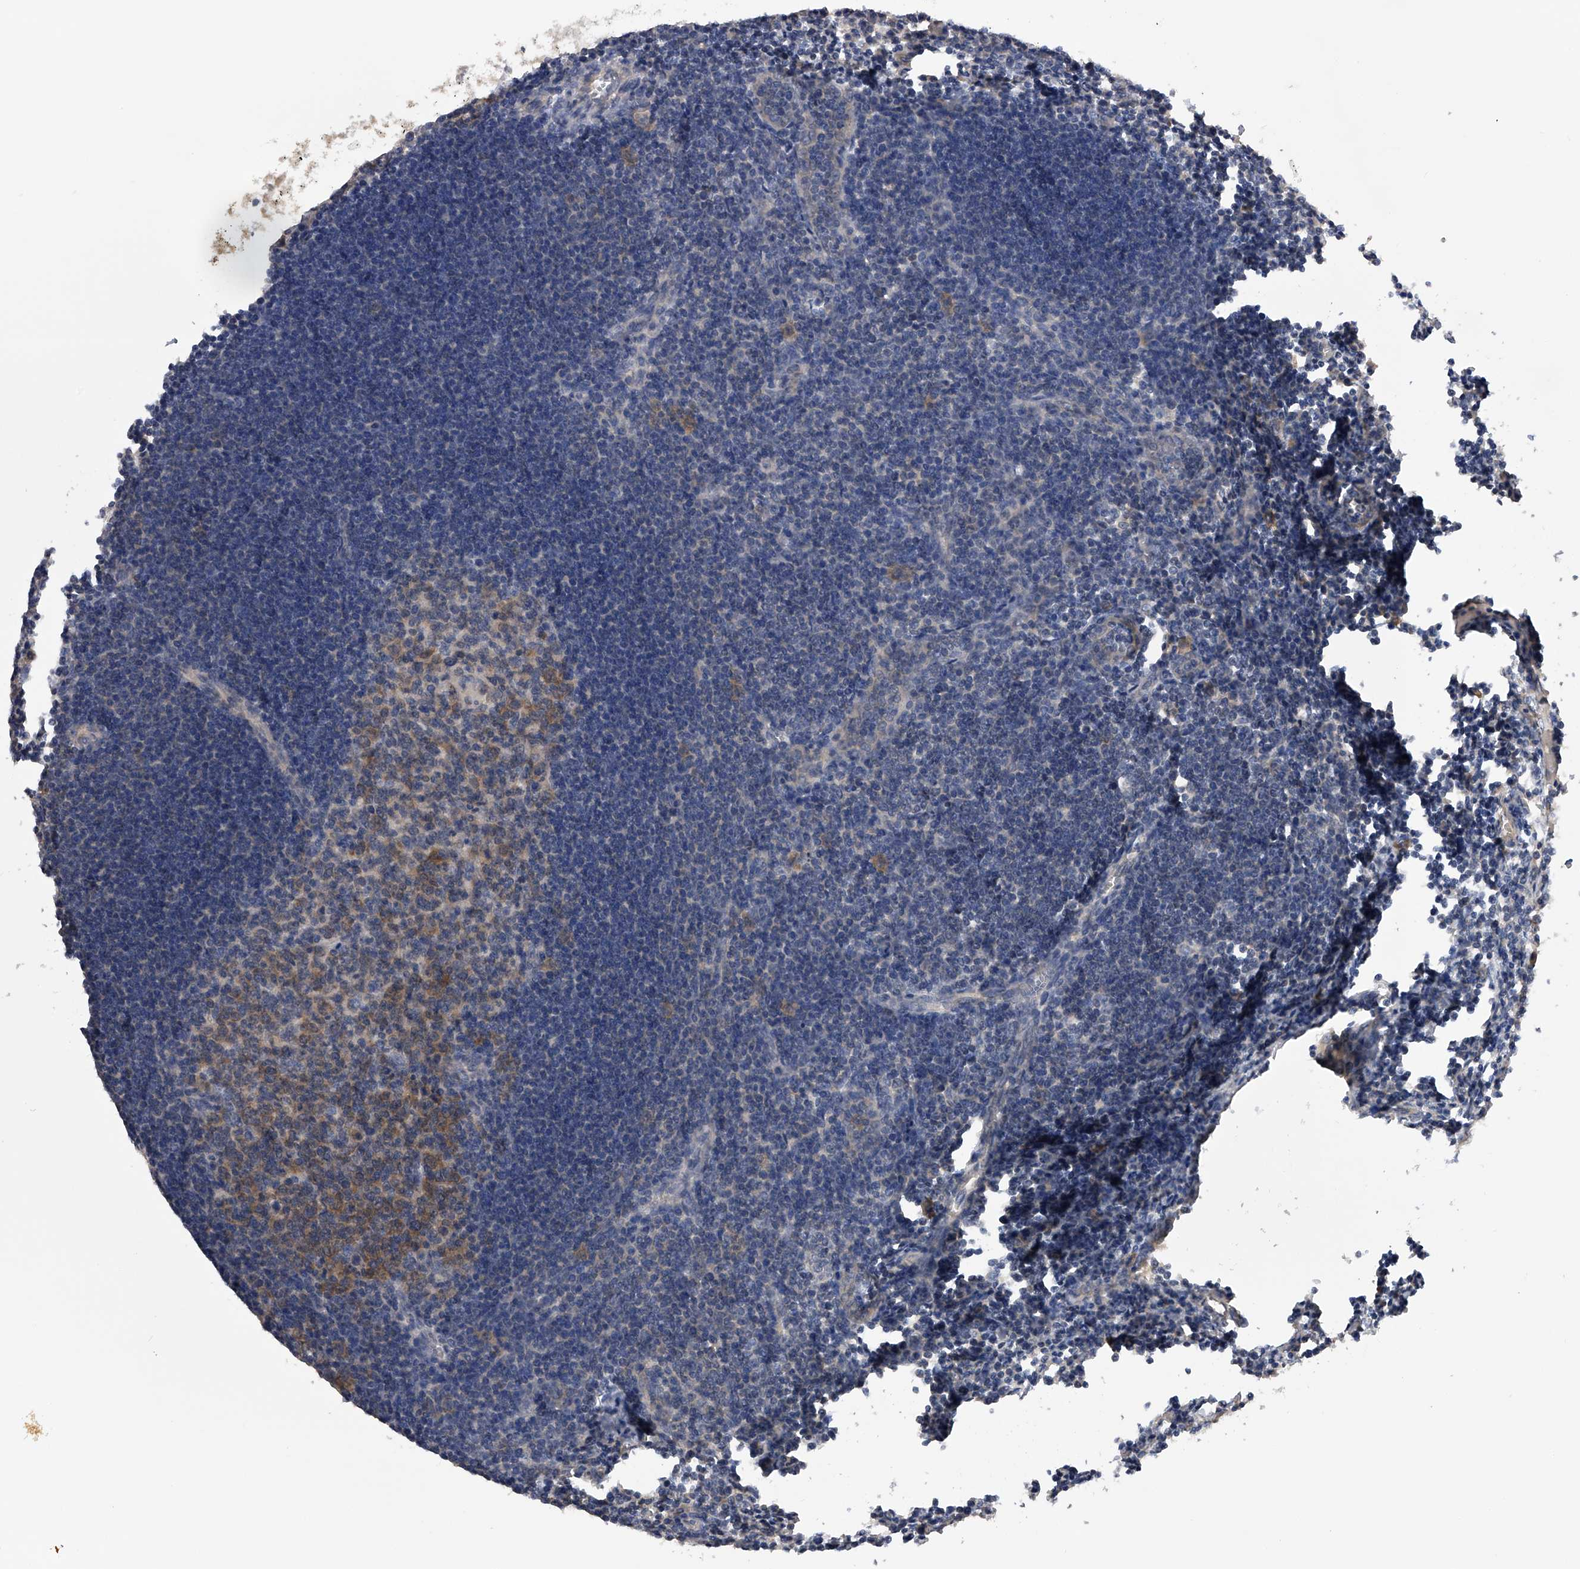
{"staining": {"intensity": "moderate", "quantity": "<25%", "location": "cytoplasmic/membranous"}, "tissue": "lymph node", "cell_type": "Germinal center cells", "image_type": "normal", "snomed": [{"axis": "morphology", "description": "Normal tissue, NOS"}, {"axis": "morphology", "description": "Malignant melanoma, Metastatic site"}, {"axis": "topography", "description": "Lymph node"}], "caption": "The image demonstrates staining of unremarkable lymph node, revealing moderate cytoplasmic/membranous protein positivity (brown color) within germinal center cells.", "gene": "CFAP298", "patient": {"sex": "male", "age": 41}}